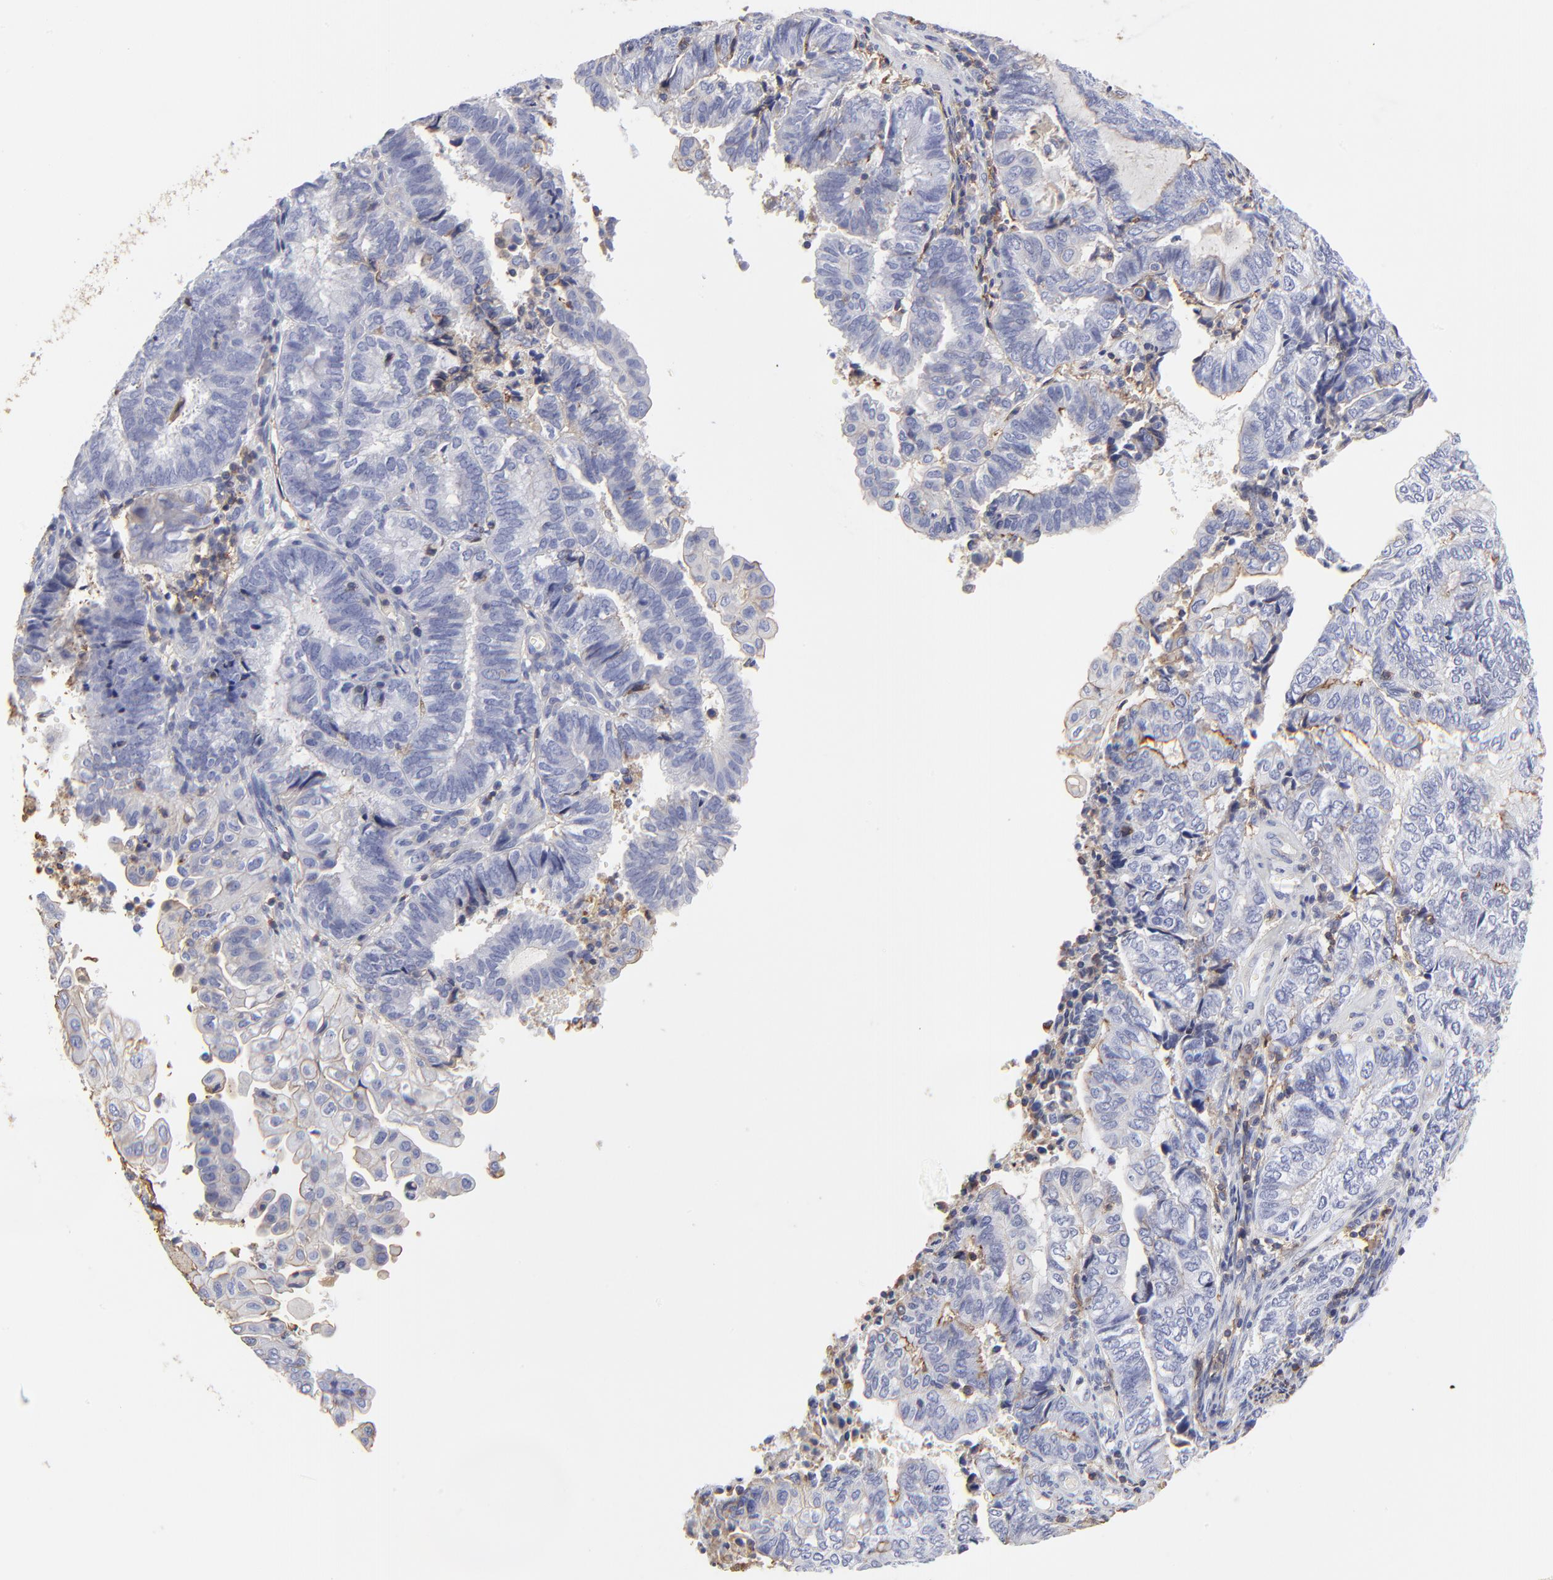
{"staining": {"intensity": "negative", "quantity": "none", "location": "none"}, "tissue": "endometrial cancer", "cell_type": "Tumor cells", "image_type": "cancer", "snomed": [{"axis": "morphology", "description": "Adenocarcinoma, NOS"}, {"axis": "topography", "description": "Uterus"}, {"axis": "topography", "description": "Endometrium"}], "caption": "Tumor cells show no significant protein positivity in endometrial cancer.", "gene": "ANXA6", "patient": {"sex": "female", "age": 70}}